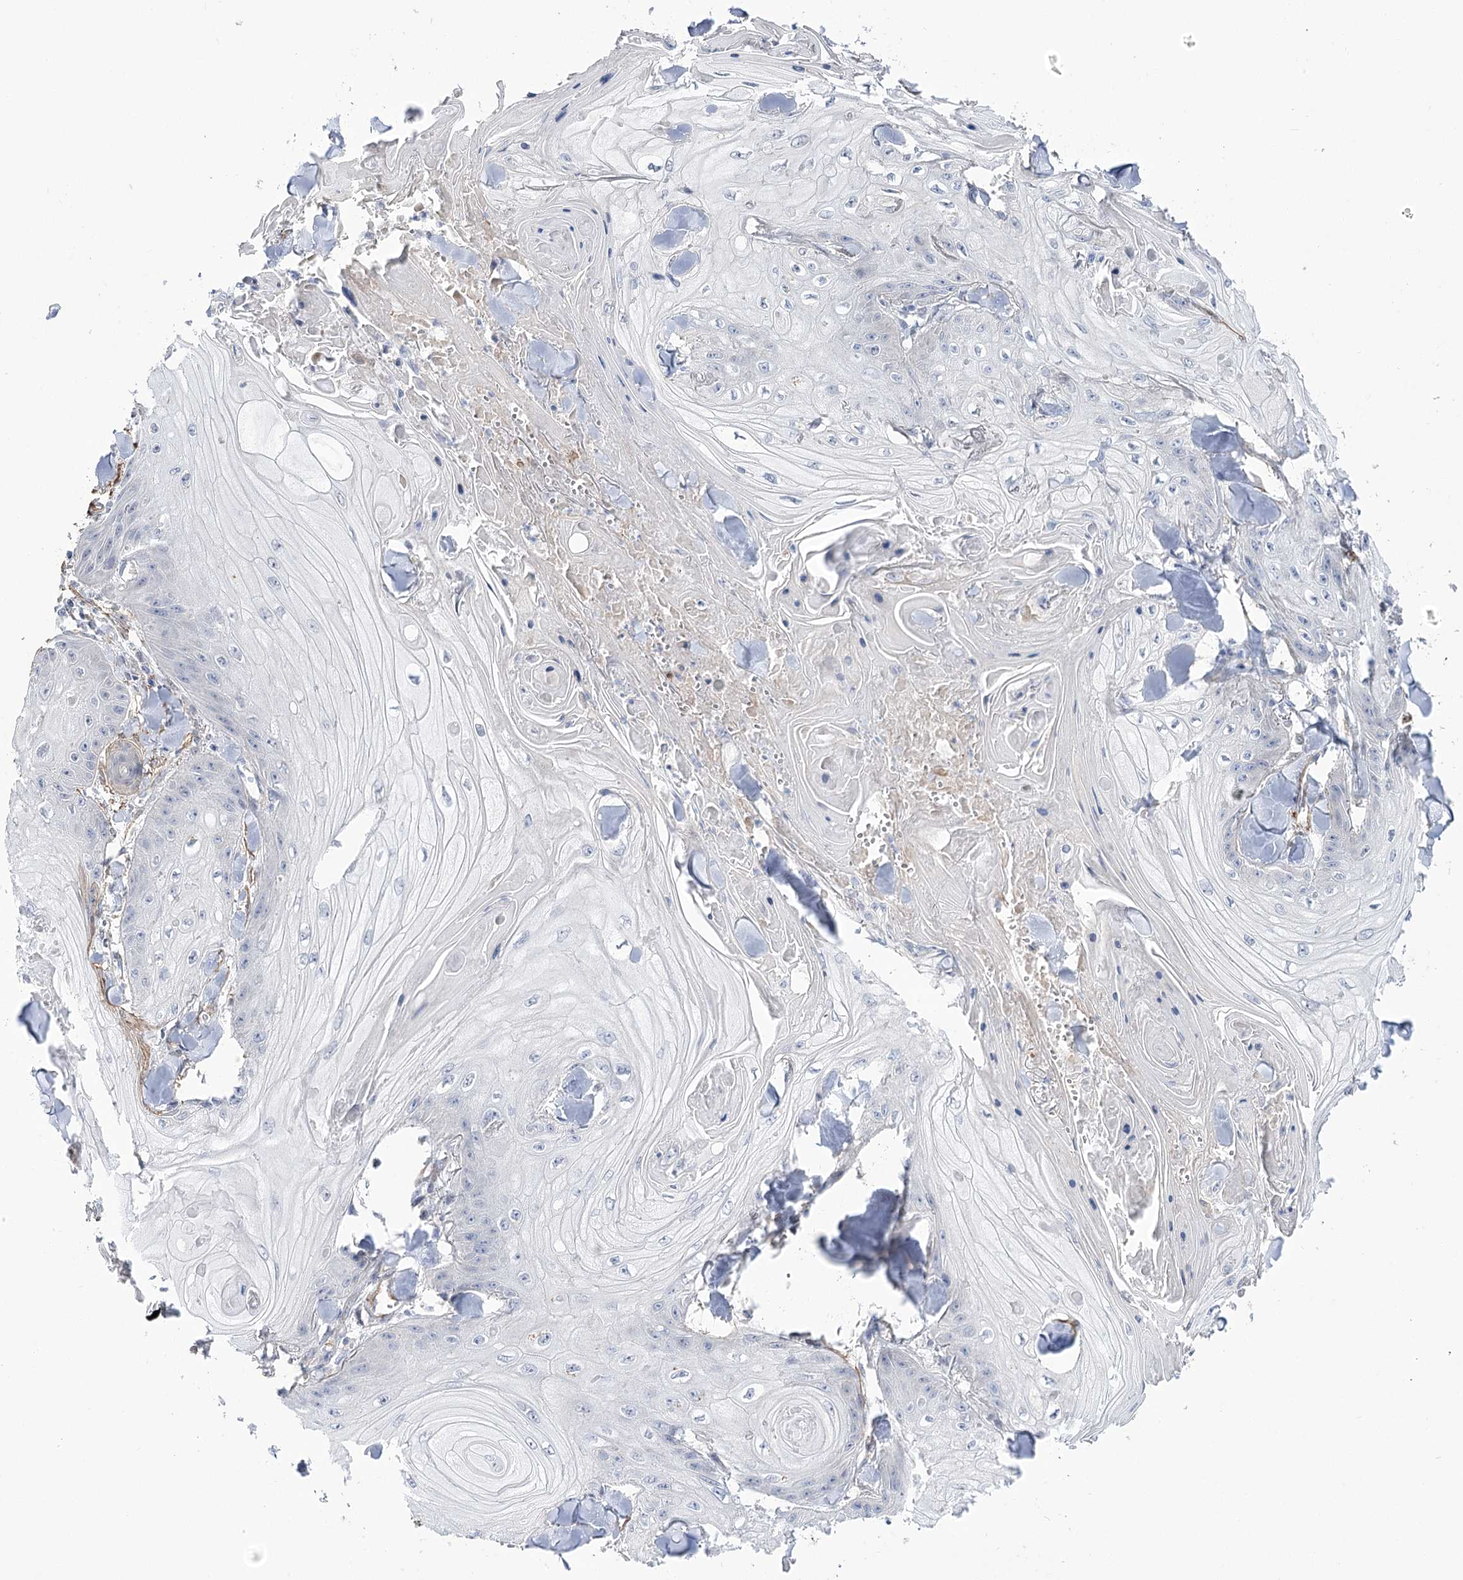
{"staining": {"intensity": "negative", "quantity": "none", "location": "none"}, "tissue": "skin cancer", "cell_type": "Tumor cells", "image_type": "cancer", "snomed": [{"axis": "morphology", "description": "Squamous cell carcinoma, NOS"}, {"axis": "topography", "description": "Skin"}], "caption": "This image is of skin cancer (squamous cell carcinoma) stained with immunohistochemistry to label a protein in brown with the nuclei are counter-stained blue. There is no positivity in tumor cells. The staining was performed using DAB to visualize the protein expression in brown, while the nuclei were stained in blue with hematoxylin (Magnification: 20x).", "gene": "WASHC3", "patient": {"sex": "male", "age": 74}}